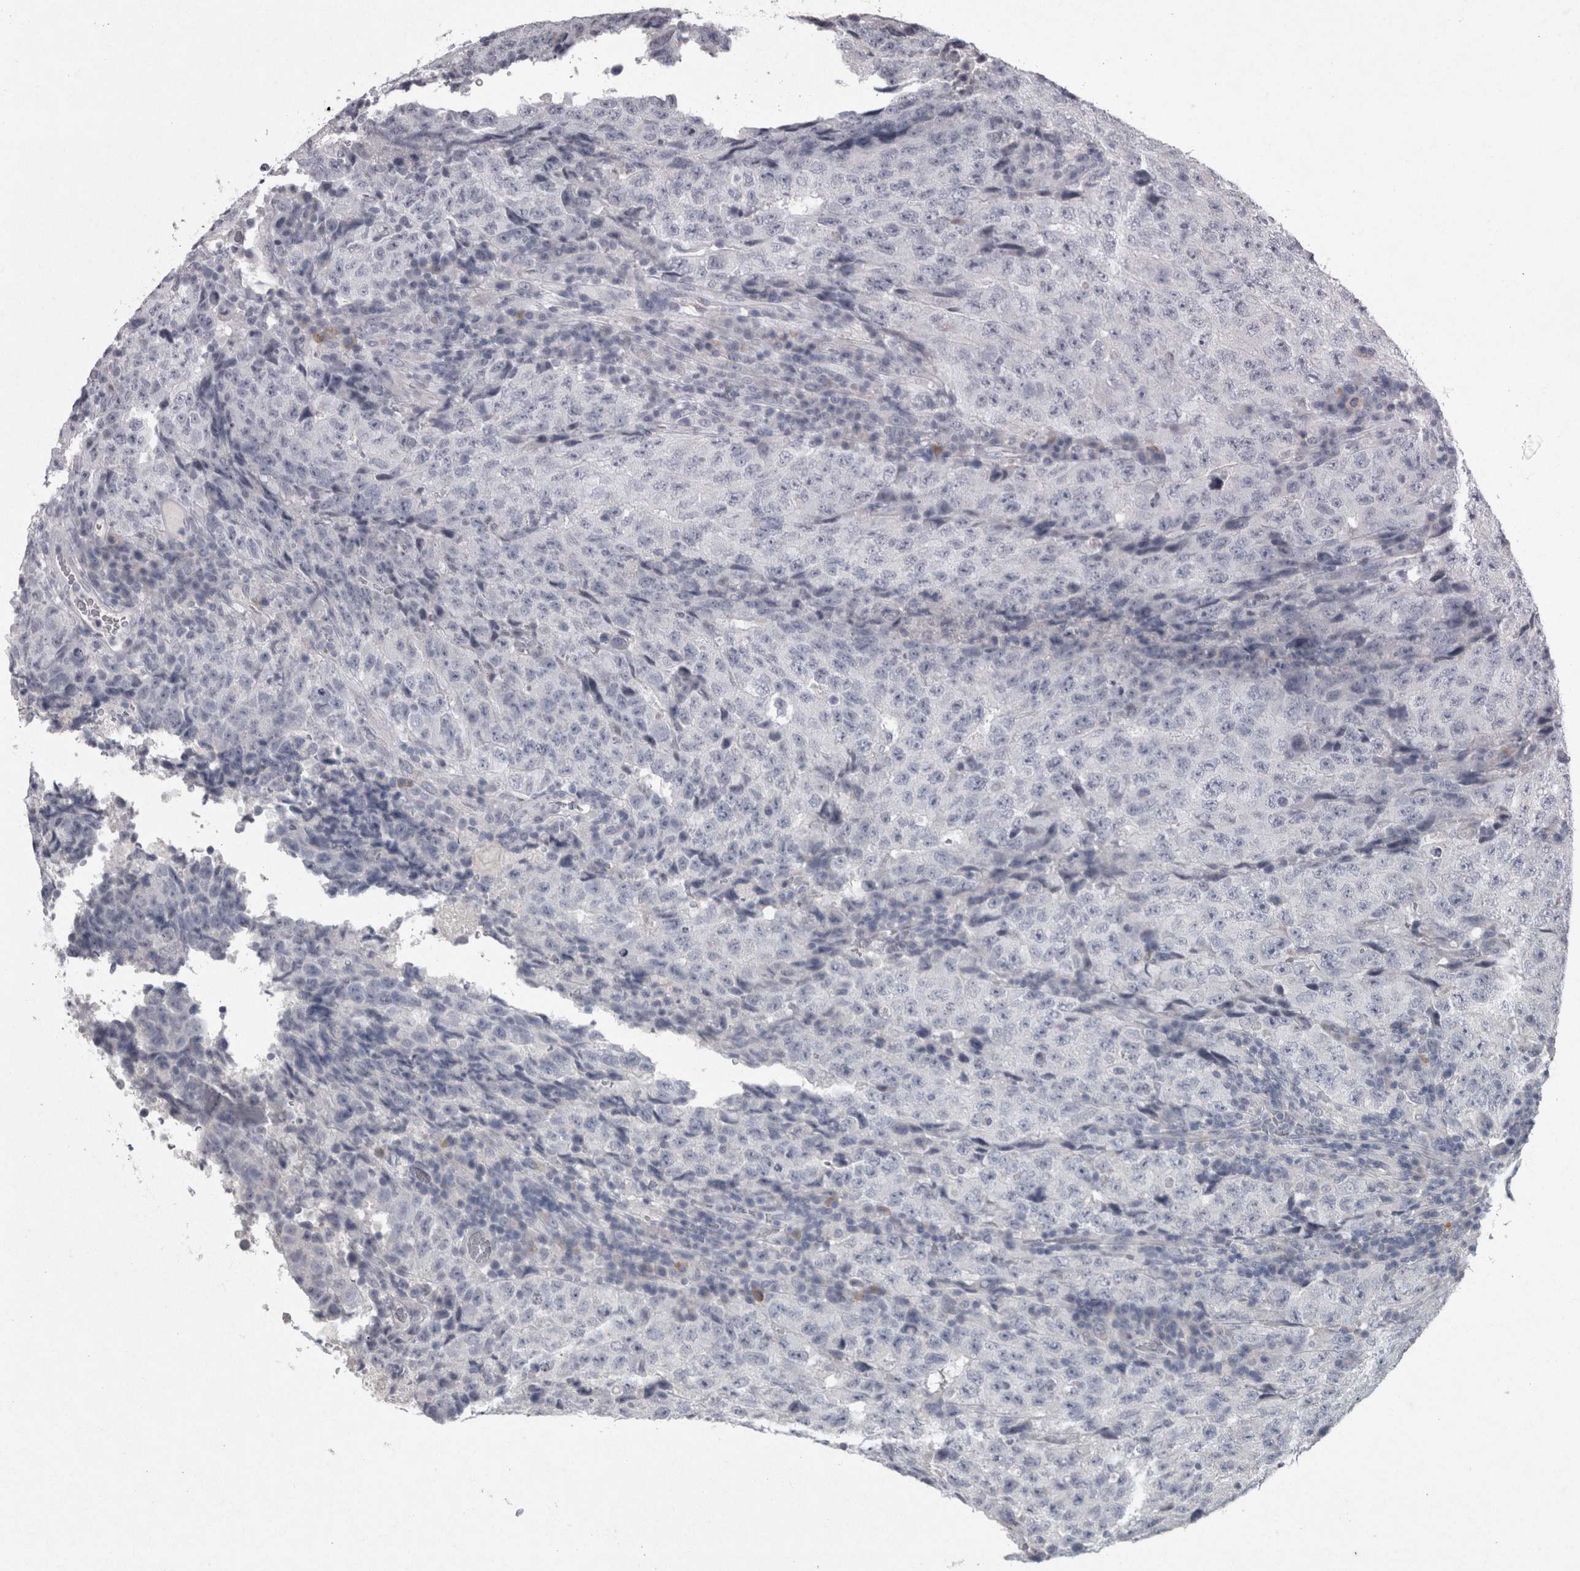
{"staining": {"intensity": "negative", "quantity": "none", "location": "none"}, "tissue": "testis cancer", "cell_type": "Tumor cells", "image_type": "cancer", "snomed": [{"axis": "morphology", "description": "Necrosis, NOS"}, {"axis": "morphology", "description": "Carcinoma, Embryonal, NOS"}, {"axis": "topography", "description": "Testis"}], "caption": "Tumor cells are negative for protein expression in human embryonal carcinoma (testis).", "gene": "PDX1", "patient": {"sex": "male", "age": 19}}